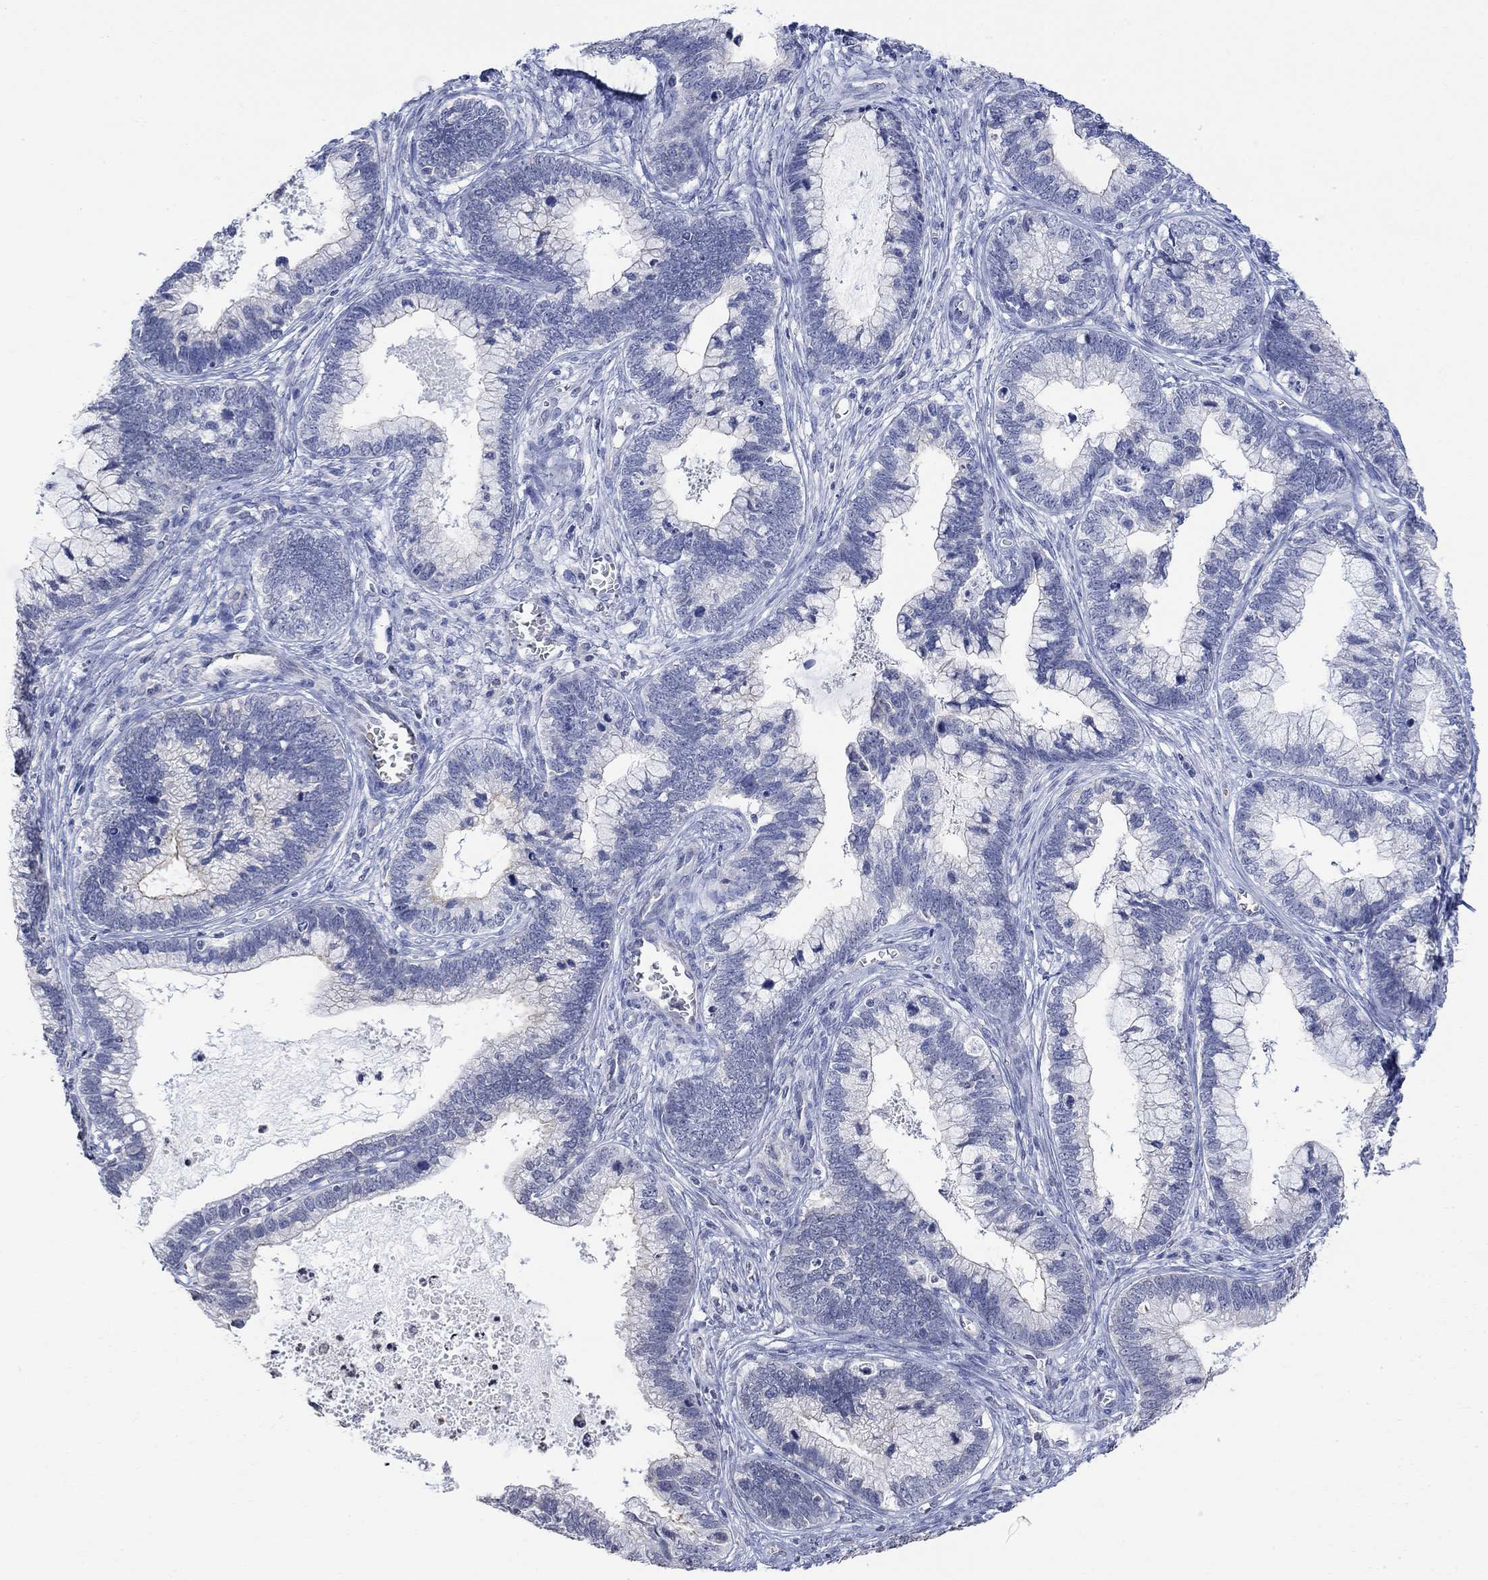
{"staining": {"intensity": "negative", "quantity": "none", "location": "none"}, "tissue": "cervical cancer", "cell_type": "Tumor cells", "image_type": "cancer", "snomed": [{"axis": "morphology", "description": "Adenocarcinoma, NOS"}, {"axis": "topography", "description": "Cervix"}], "caption": "DAB (3,3'-diaminobenzidine) immunohistochemical staining of cervical cancer (adenocarcinoma) exhibits no significant positivity in tumor cells.", "gene": "TMEM255A", "patient": {"sex": "female", "age": 44}}